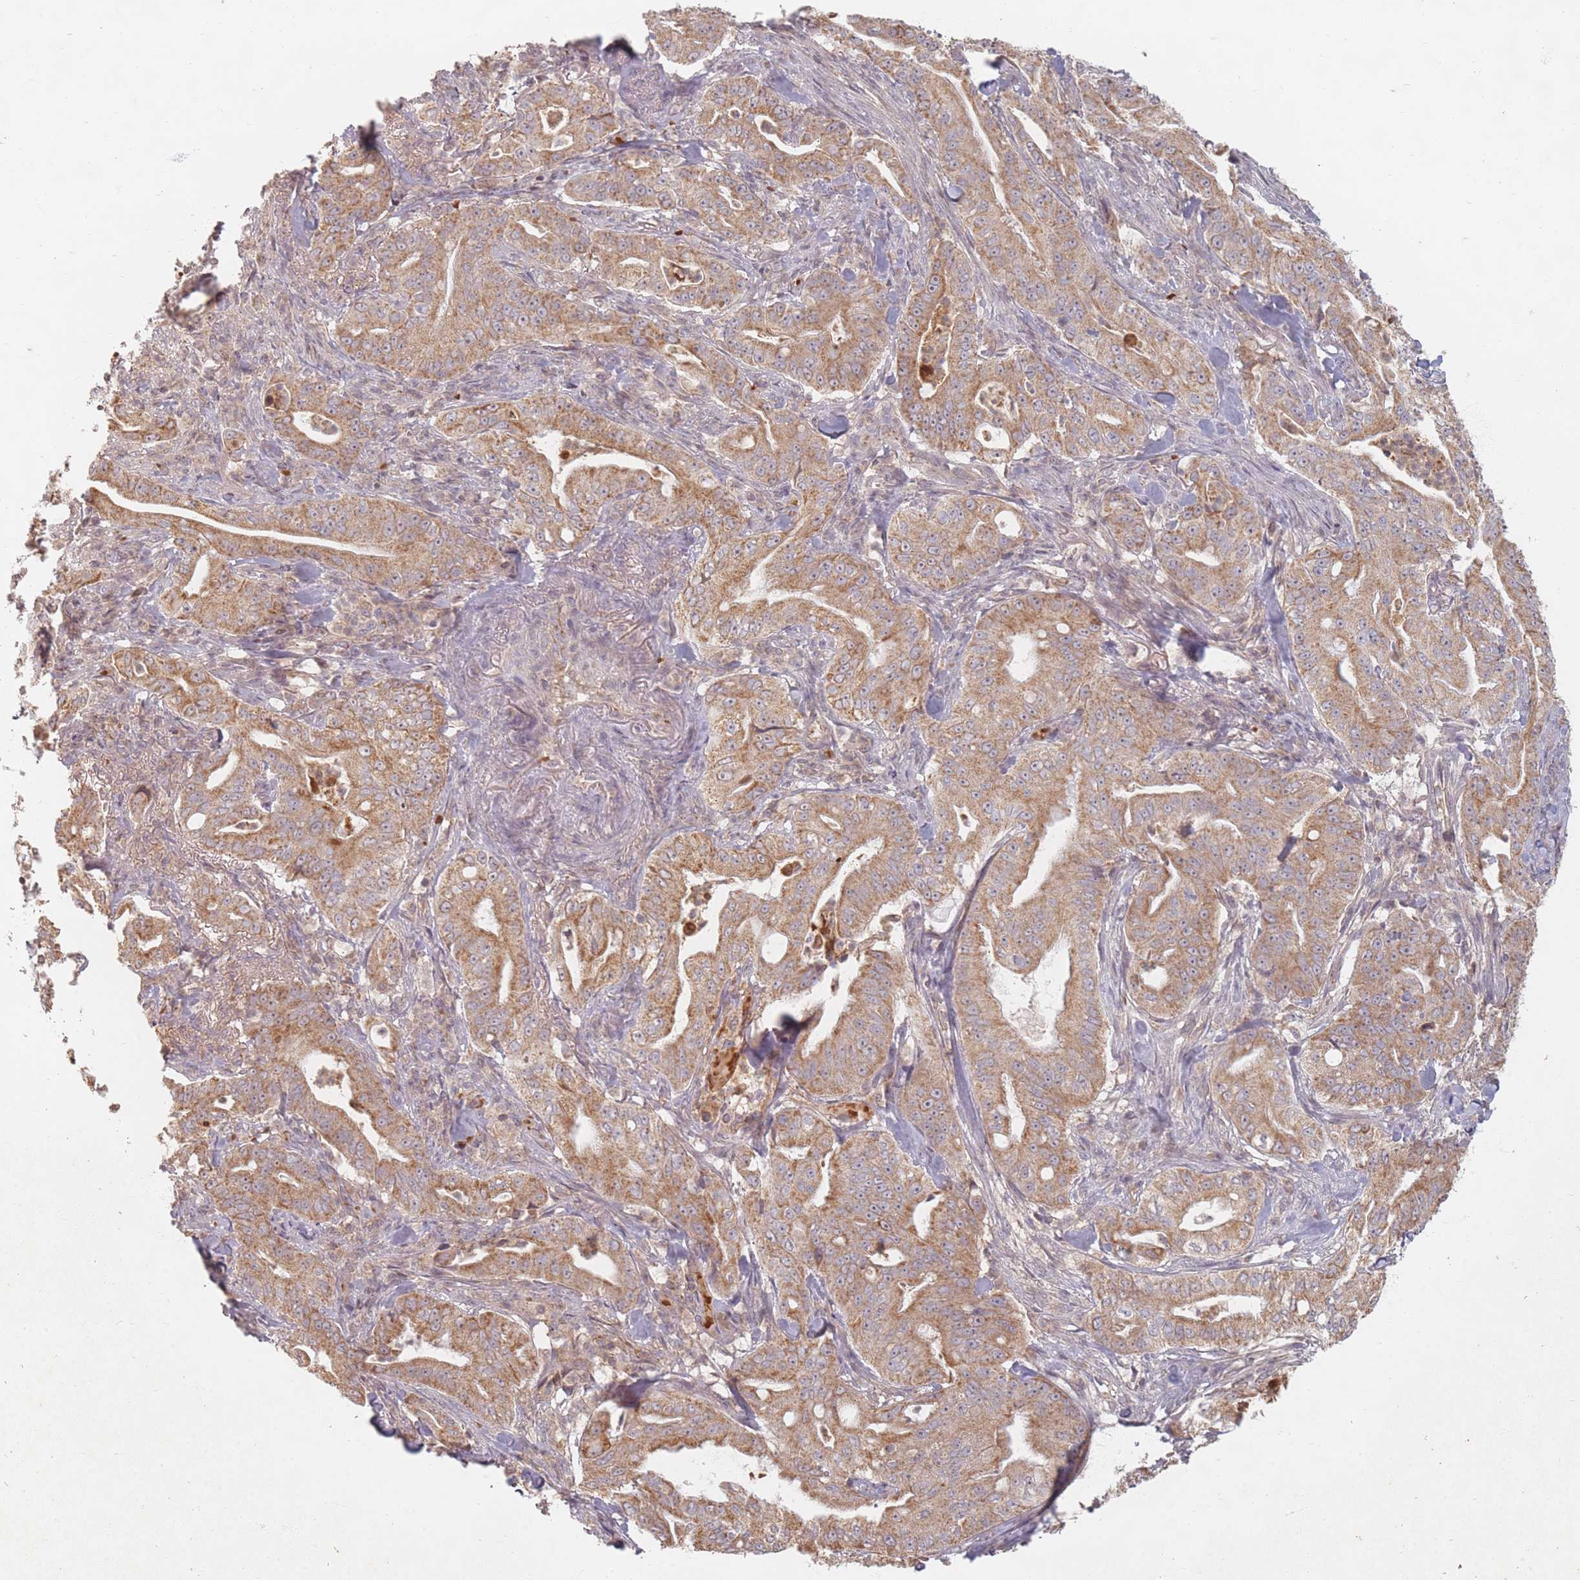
{"staining": {"intensity": "moderate", "quantity": ">75%", "location": "cytoplasmic/membranous"}, "tissue": "pancreatic cancer", "cell_type": "Tumor cells", "image_type": "cancer", "snomed": [{"axis": "morphology", "description": "Adenocarcinoma, NOS"}, {"axis": "topography", "description": "Pancreas"}], "caption": "This is a micrograph of immunohistochemistry (IHC) staining of adenocarcinoma (pancreatic), which shows moderate staining in the cytoplasmic/membranous of tumor cells.", "gene": "OR2M4", "patient": {"sex": "male", "age": 71}}